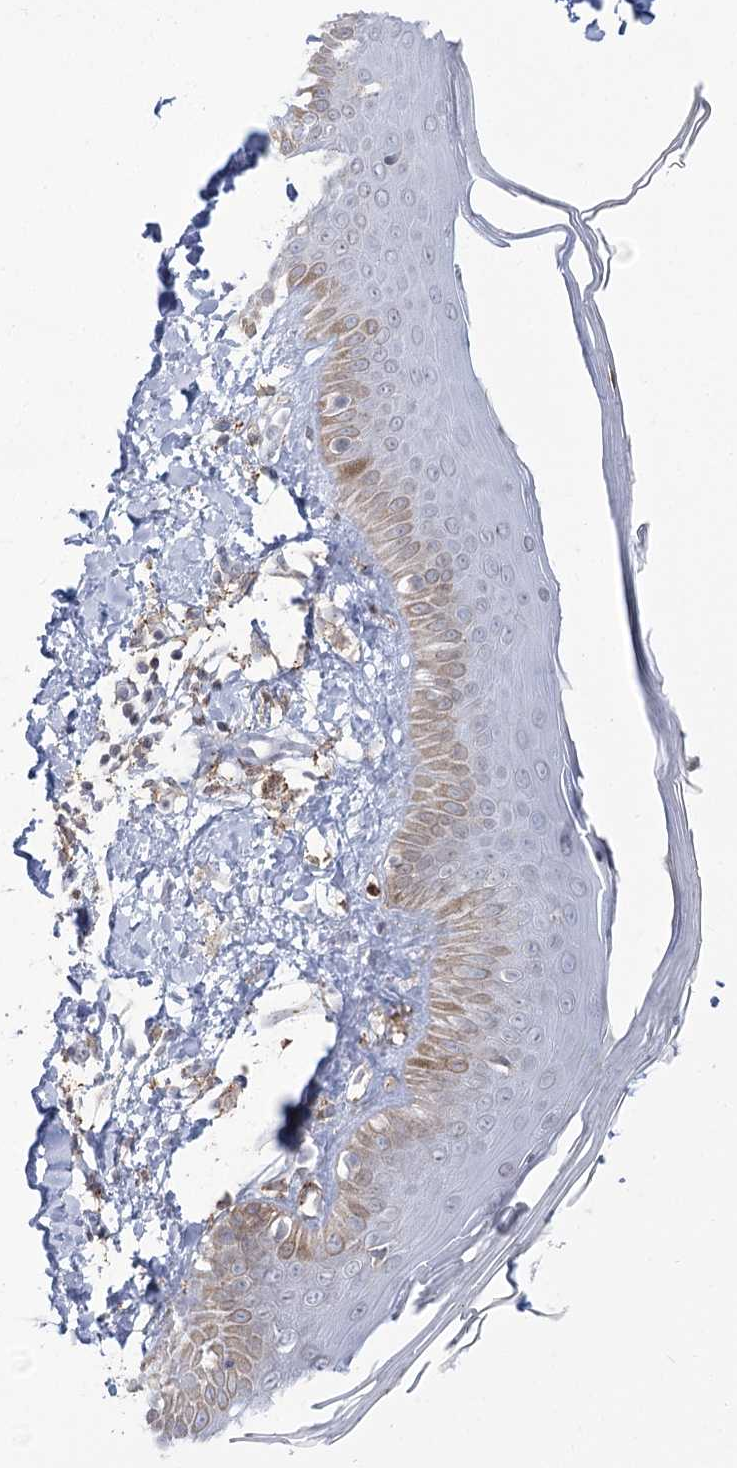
{"staining": {"intensity": "moderate", "quantity": ">75%", "location": "cytoplasmic/membranous"}, "tissue": "skin", "cell_type": "Fibroblasts", "image_type": "normal", "snomed": [{"axis": "morphology", "description": "Normal tissue, NOS"}, {"axis": "topography", "description": "Skin"}], "caption": "Skin stained for a protein (brown) reveals moderate cytoplasmic/membranous positive staining in approximately >75% of fibroblasts.", "gene": "C11orf1", "patient": {"sex": "male", "age": 52}}